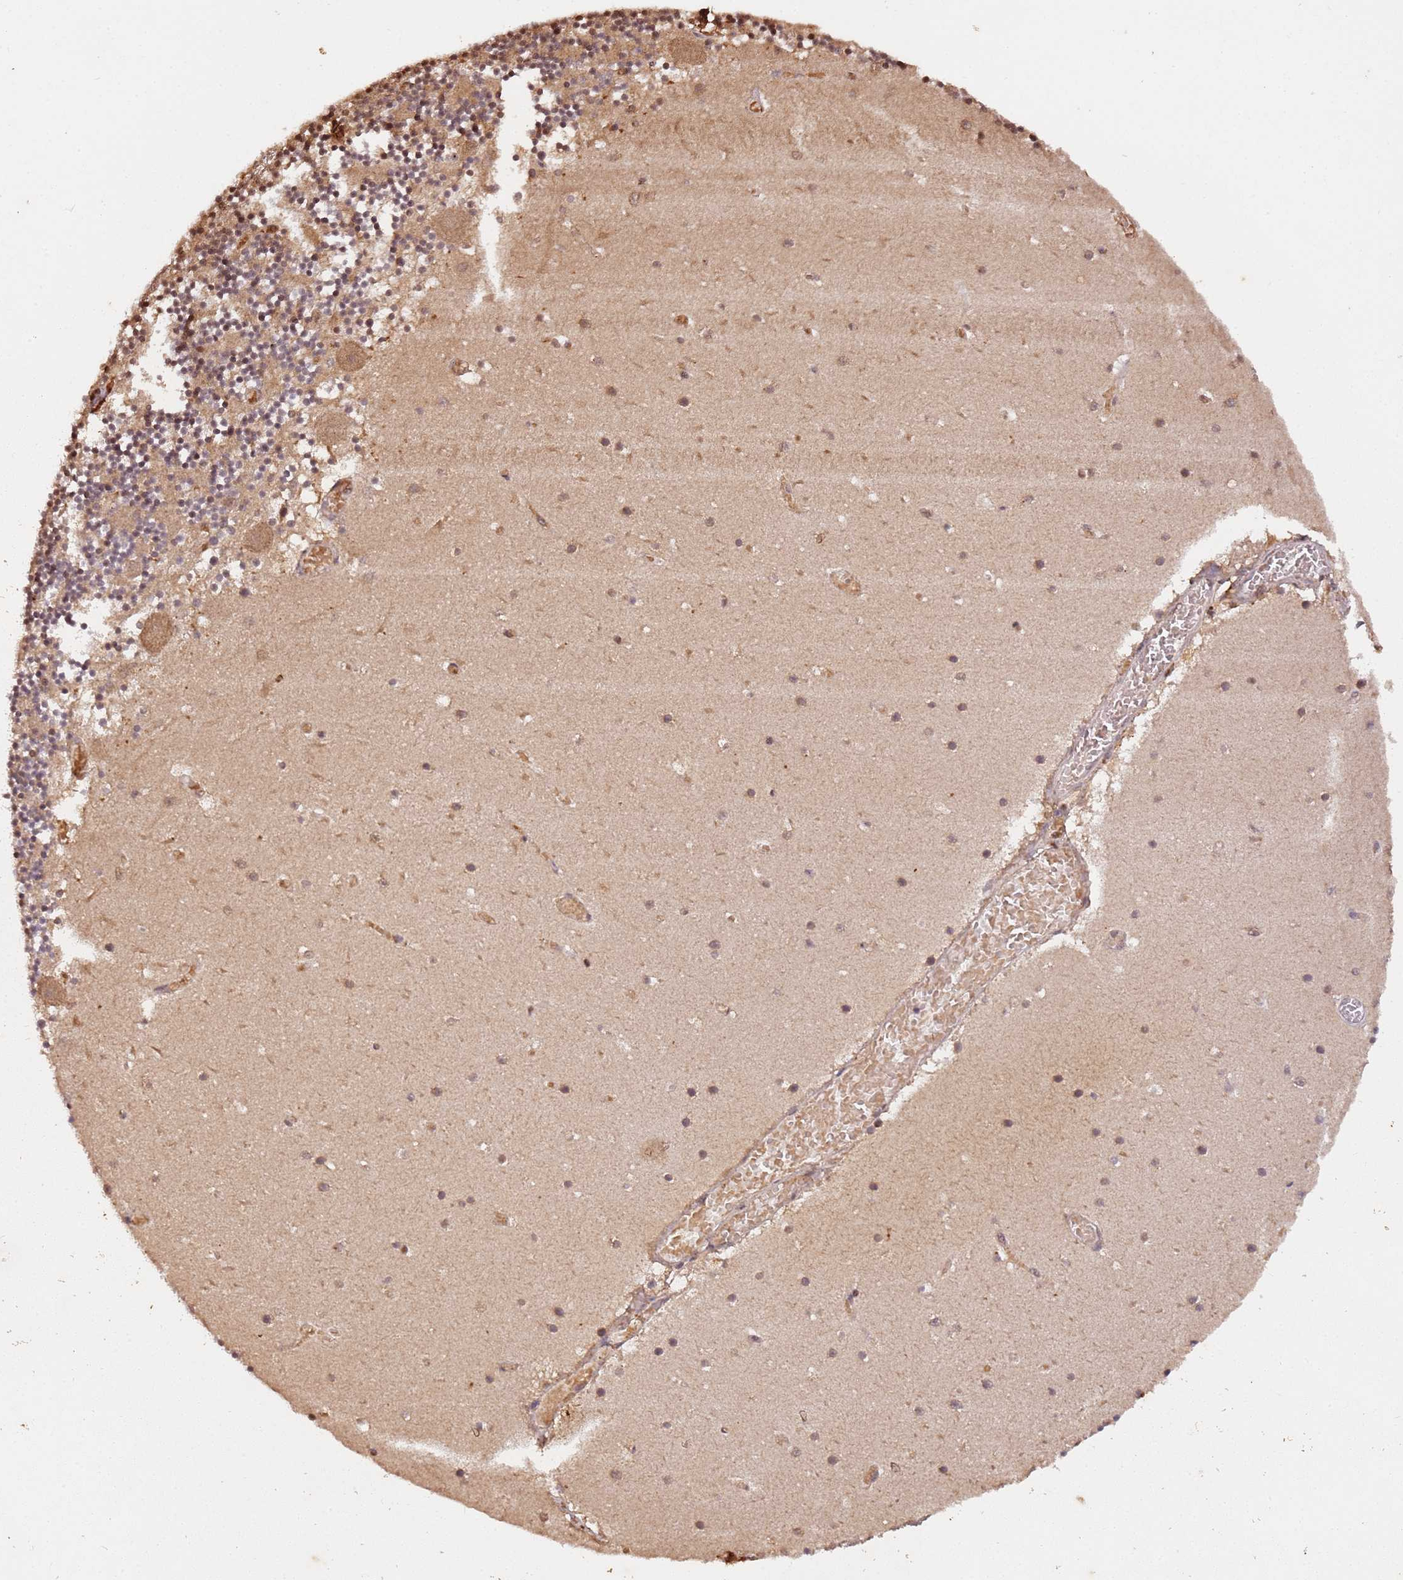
{"staining": {"intensity": "moderate", "quantity": "<25%", "location": "nuclear"}, "tissue": "cerebellum", "cell_type": "Cells in granular layer", "image_type": "normal", "snomed": [{"axis": "morphology", "description": "Normal tissue, NOS"}, {"axis": "topography", "description": "Cerebellum"}], "caption": "Immunohistochemistry (IHC) (DAB) staining of benign cerebellum demonstrates moderate nuclear protein staining in approximately <25% of cells in granular layer. (DAB (3,3'-diaminobenzidine) IHC with brightfield microscopy, high magnification).", "gene": "COL1A2", "patient": {"sex": "female", "age": 28}}